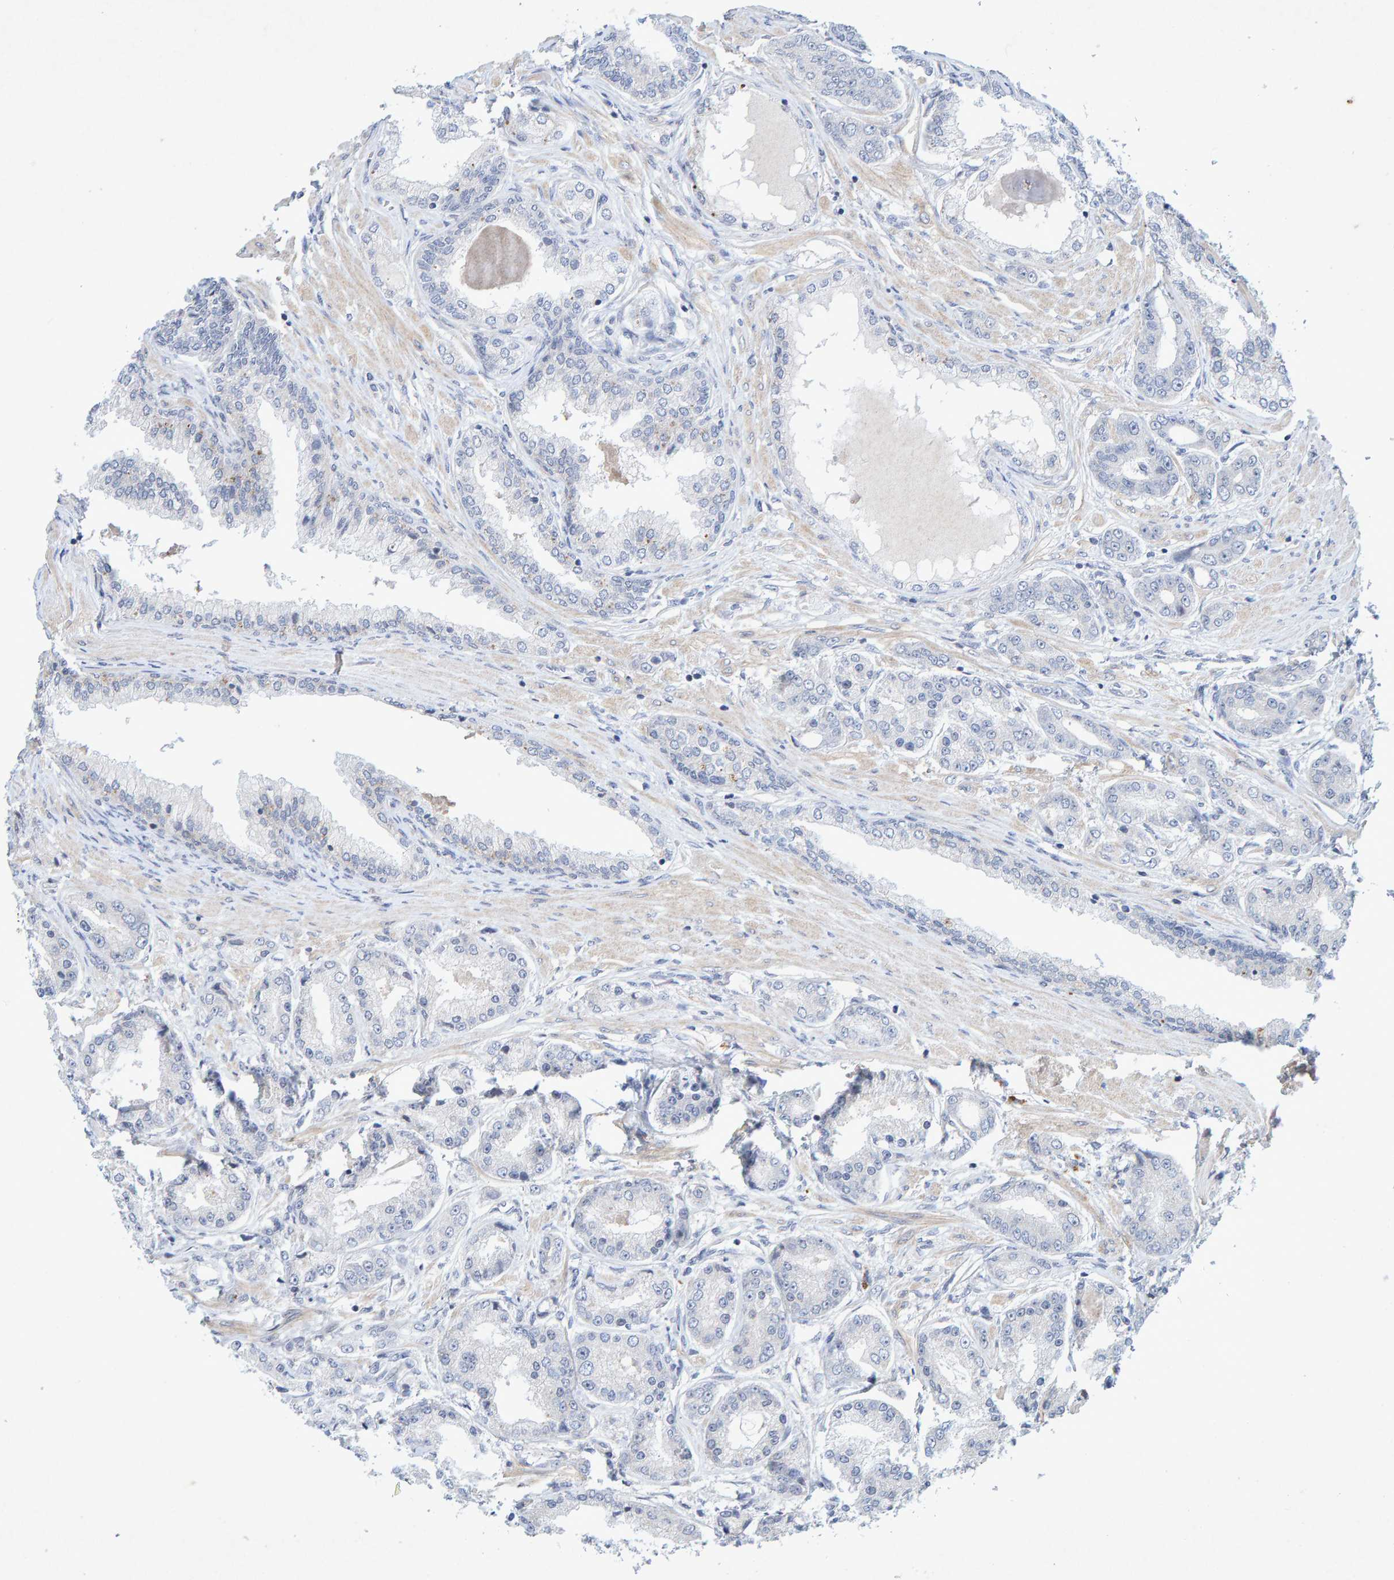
{"staining": {"intensity": "negative", "quantity": "none", "location": "none"}, "tissue": "prostate cancer", "cell_type": "Tumor cells", "image_type": "cancer", "snomed": [{"axis": "morphology", "description": "Adenocarcinoma, High grade"}, {"axis": "topography", "description": "Prostate"}], "caption": "High magnification brightfield microscopy of prostate cancer (adenocarcinoma (high-grade)) stained with DAB (3,3'-diaminobenzidine) (brown) and counterstained with hematoxylin (blue): tumor cells show no significant expression.", "gene": "CDH2", "patient": {"sex": "male", "age": 59}}